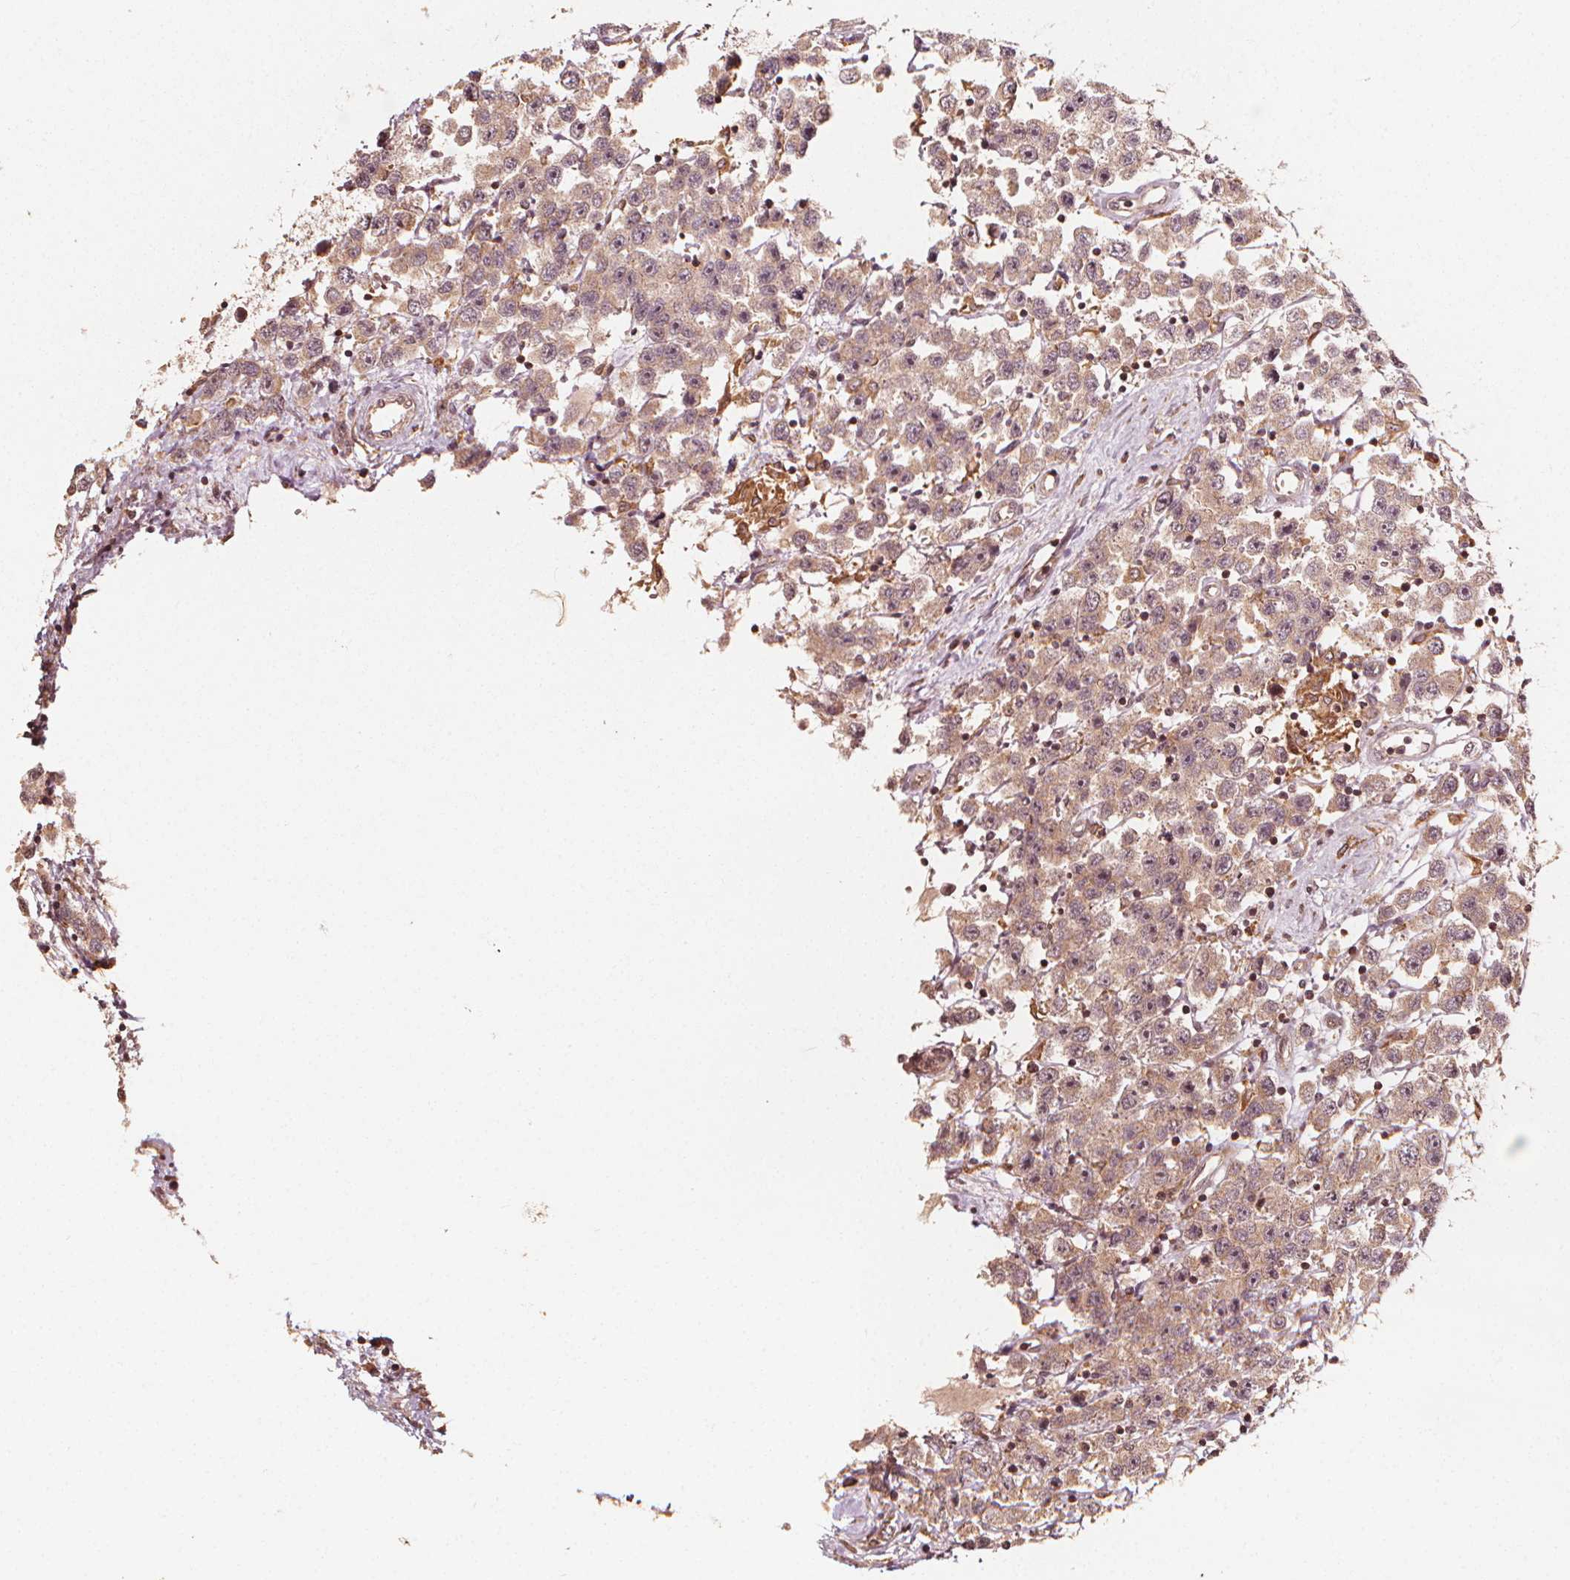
{"staining": {"intensity": "weak", "quantity": ">75%", "location": "cytoplasmic/membranous"}, "tissue": "testis cancer", "cell_type": "Tumor cells", "image_type": "cancer", "snomed": [{"axis": "morphology", "description": "Seminoma, NOS"}, {"axis": "topography", "description": "Testis"}], "caption": "IHC (DAB (3,3'-diaminobenzidine)) staining of human testis seminoma reveals weak cytoplasmic/membranous protein staining in approximately >75% of tumor cells.", "gene": "NPC1", "patient": {"sex": "male", "age": 45}}